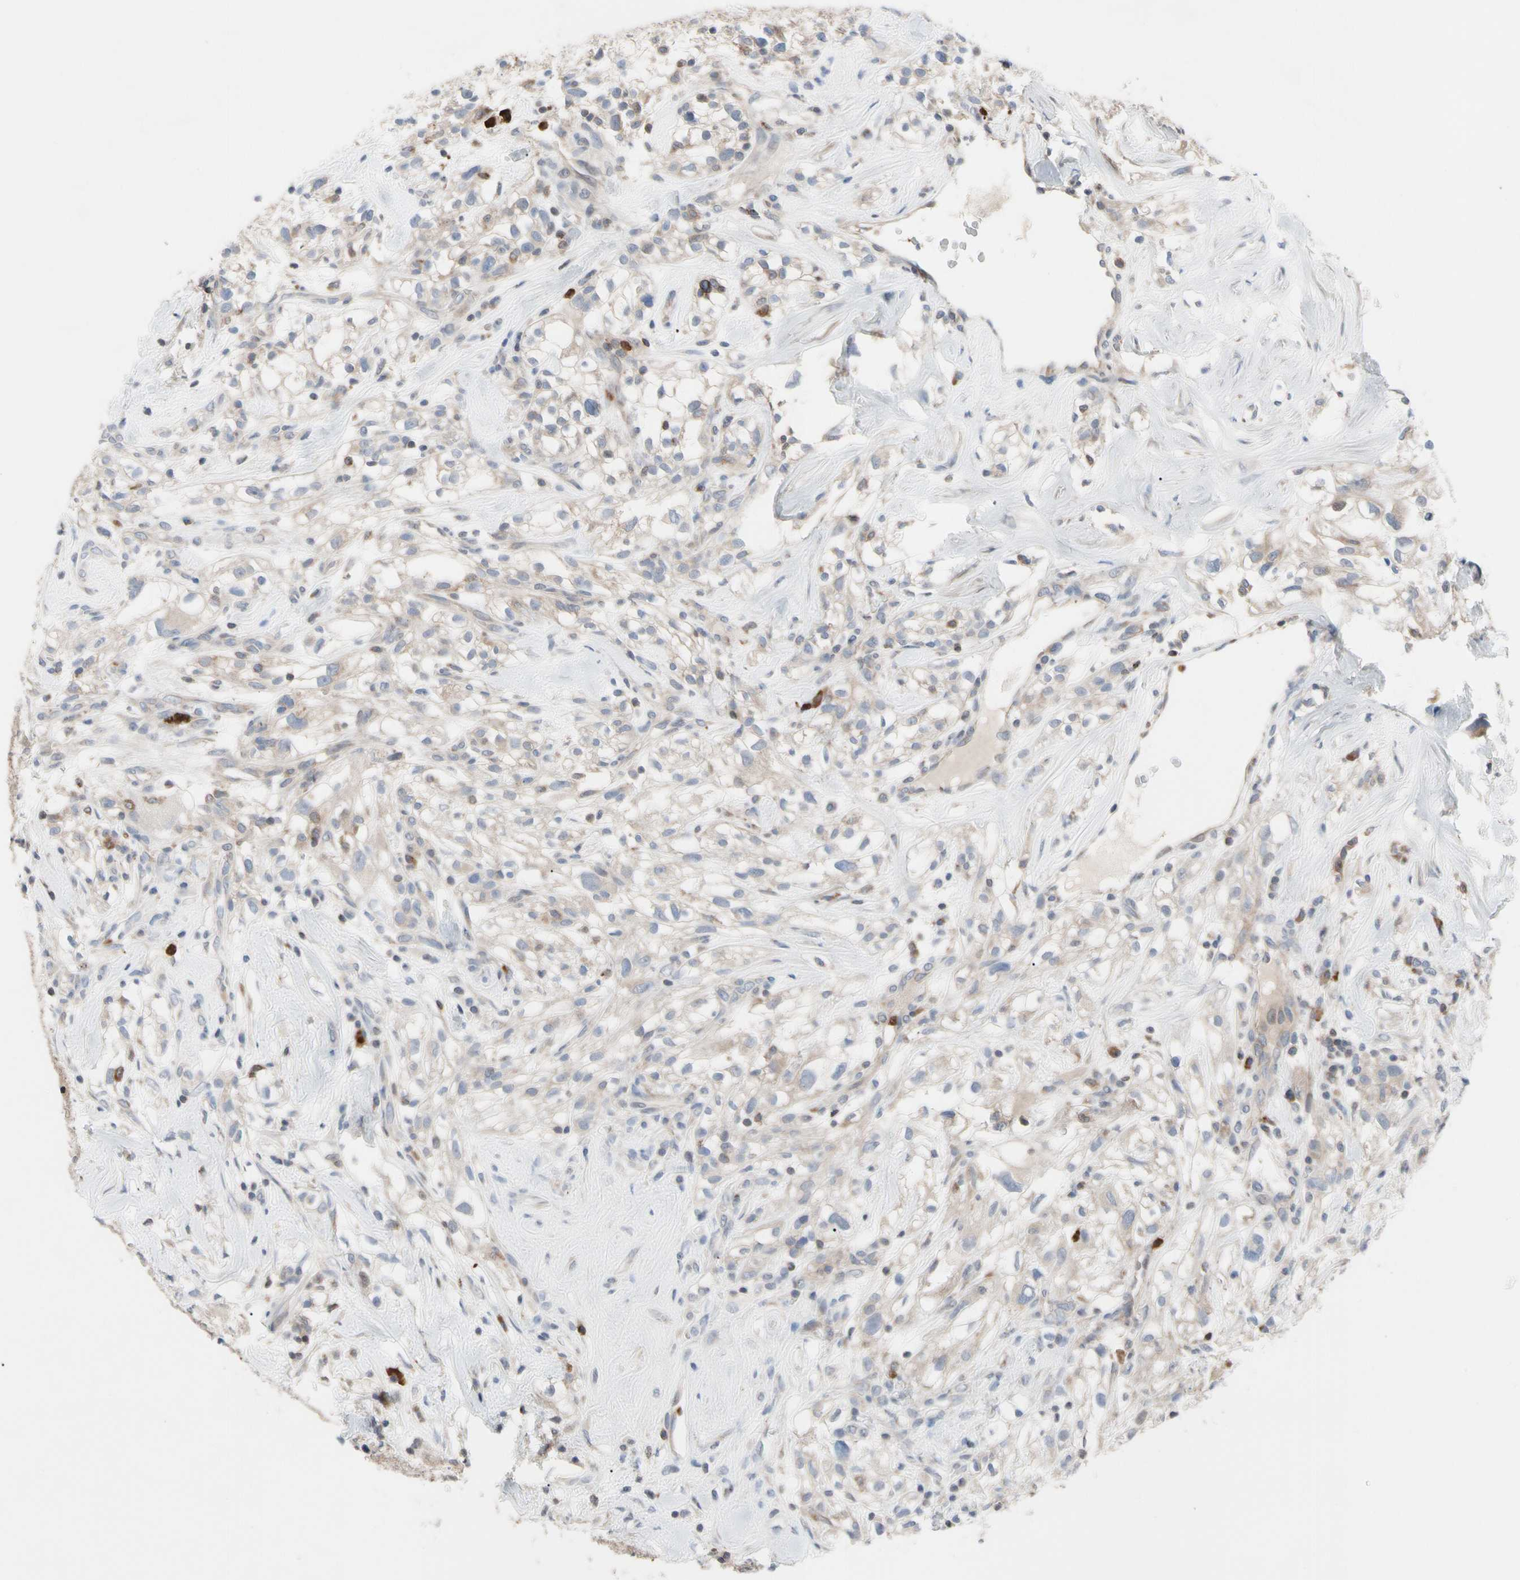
{"staining": {"intensity": "weak", "quantity": "<25%", "location": "cytoplasmic/membranous"}, "tissue": "renal cancer", "cell_type": "Tumor cells", "image_type": "cancer", "snomed": [{"axis": "morphology", "description": "Adenocarcinoma, NOS"}, {"axis": "topography", "description": "Kidney"}], "caption": "This is a image of immunohistochemistry staining of adenocarcinoma (renal), which shows no expression in tumor cells.", "gene": "MCL1", "patient": {"sex": "female", "age": 60}}